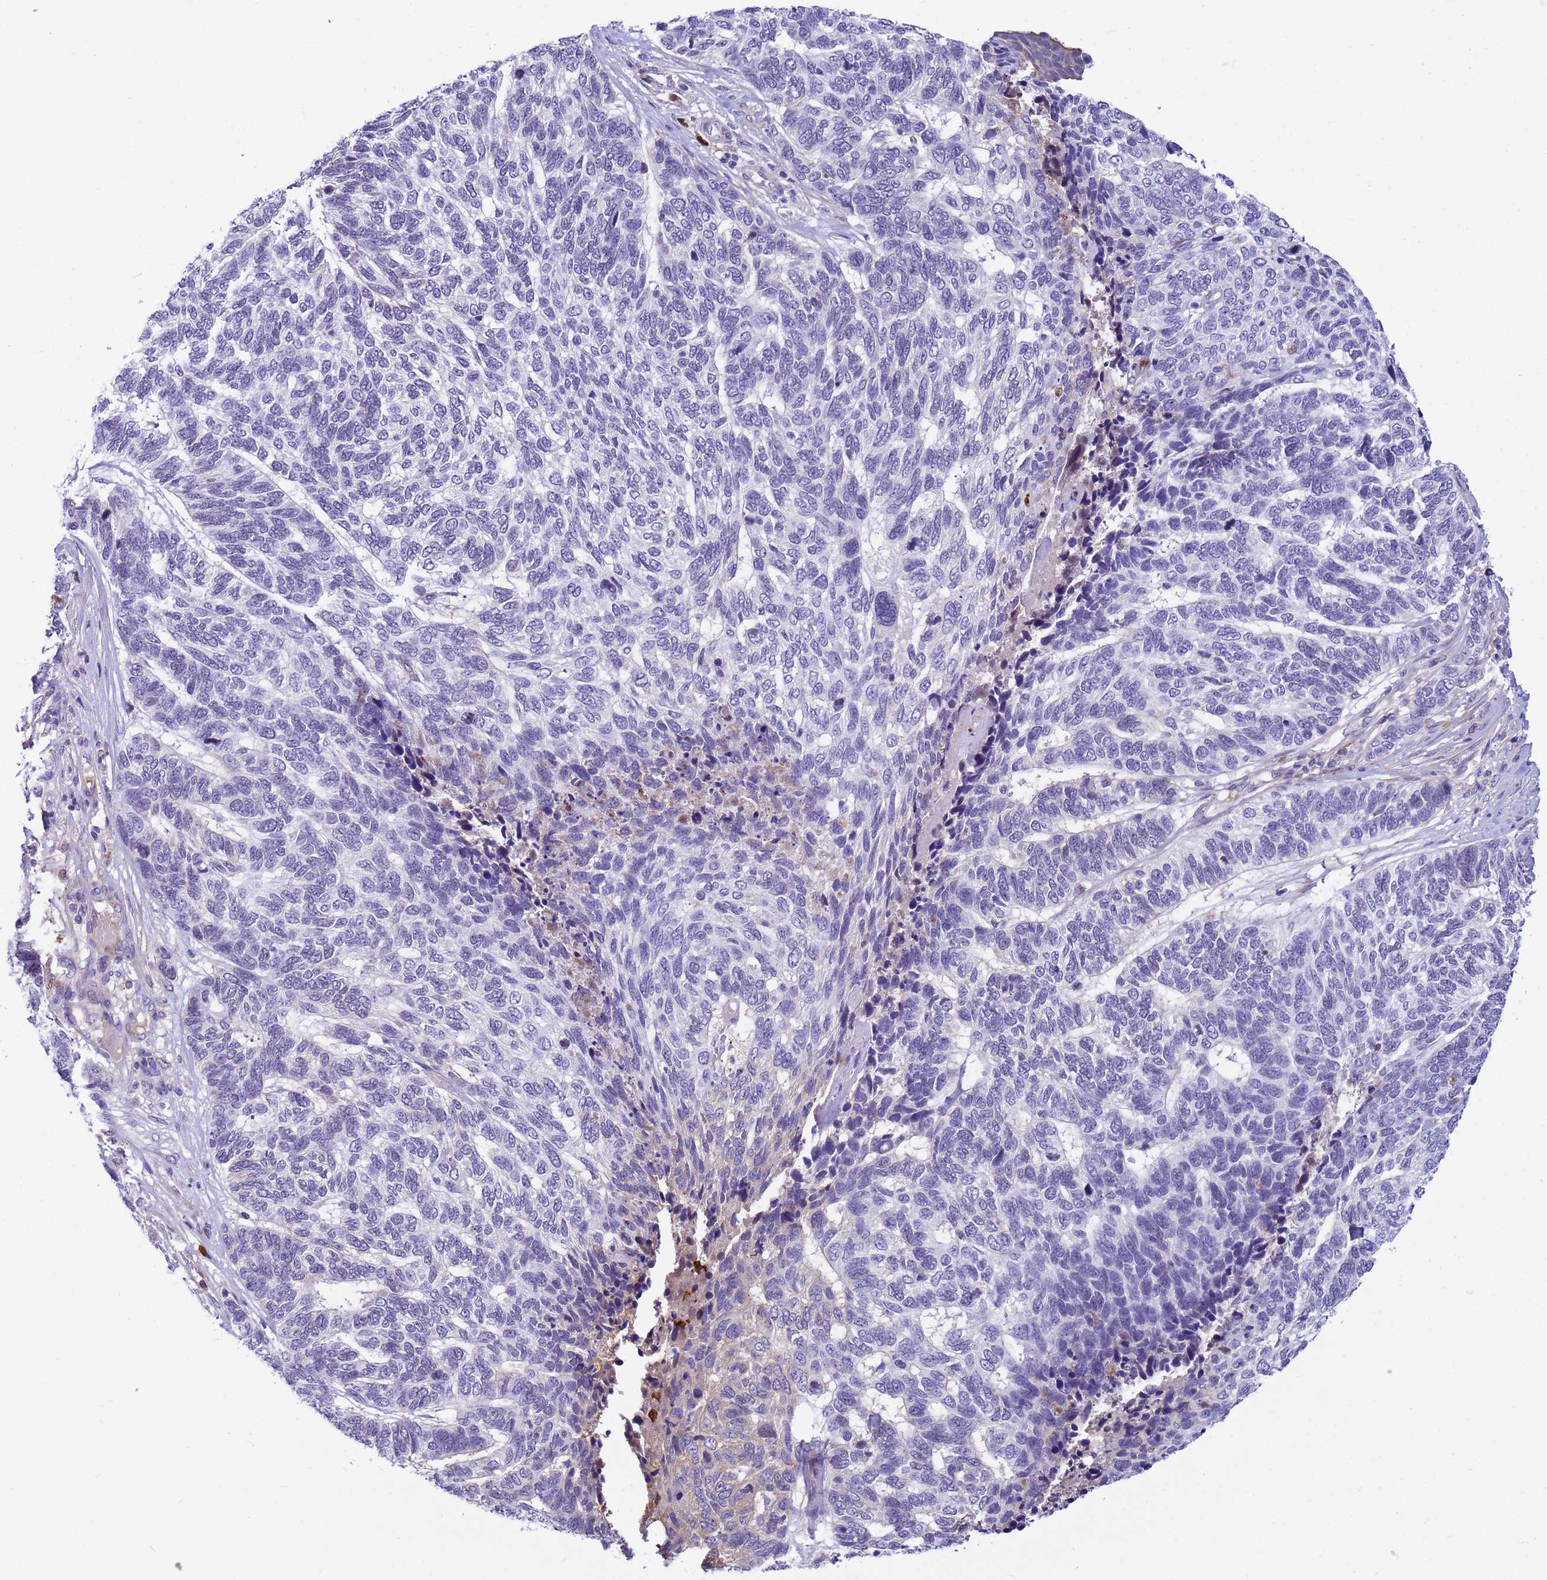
{"staining": {"intensity": "negative", "quantity": "none", "location": "none"}, "tissue": "skin cancer", "cell_type": "Tumor cells", "image_type": "cancer", "snomed": [{"axis": "morphology", "description": "Basal cell carcinoma"}, {"axis": "topography", "description": "Skin"}], "caption": "Immunohistochemistry (IHC) micrograph of human basal cell carcinoma (skin) stained for a protein (brown), which exhibits no staining in tumor cells.", "gene": "ORM1", "patient": {"sex": "female", "age": 65}}